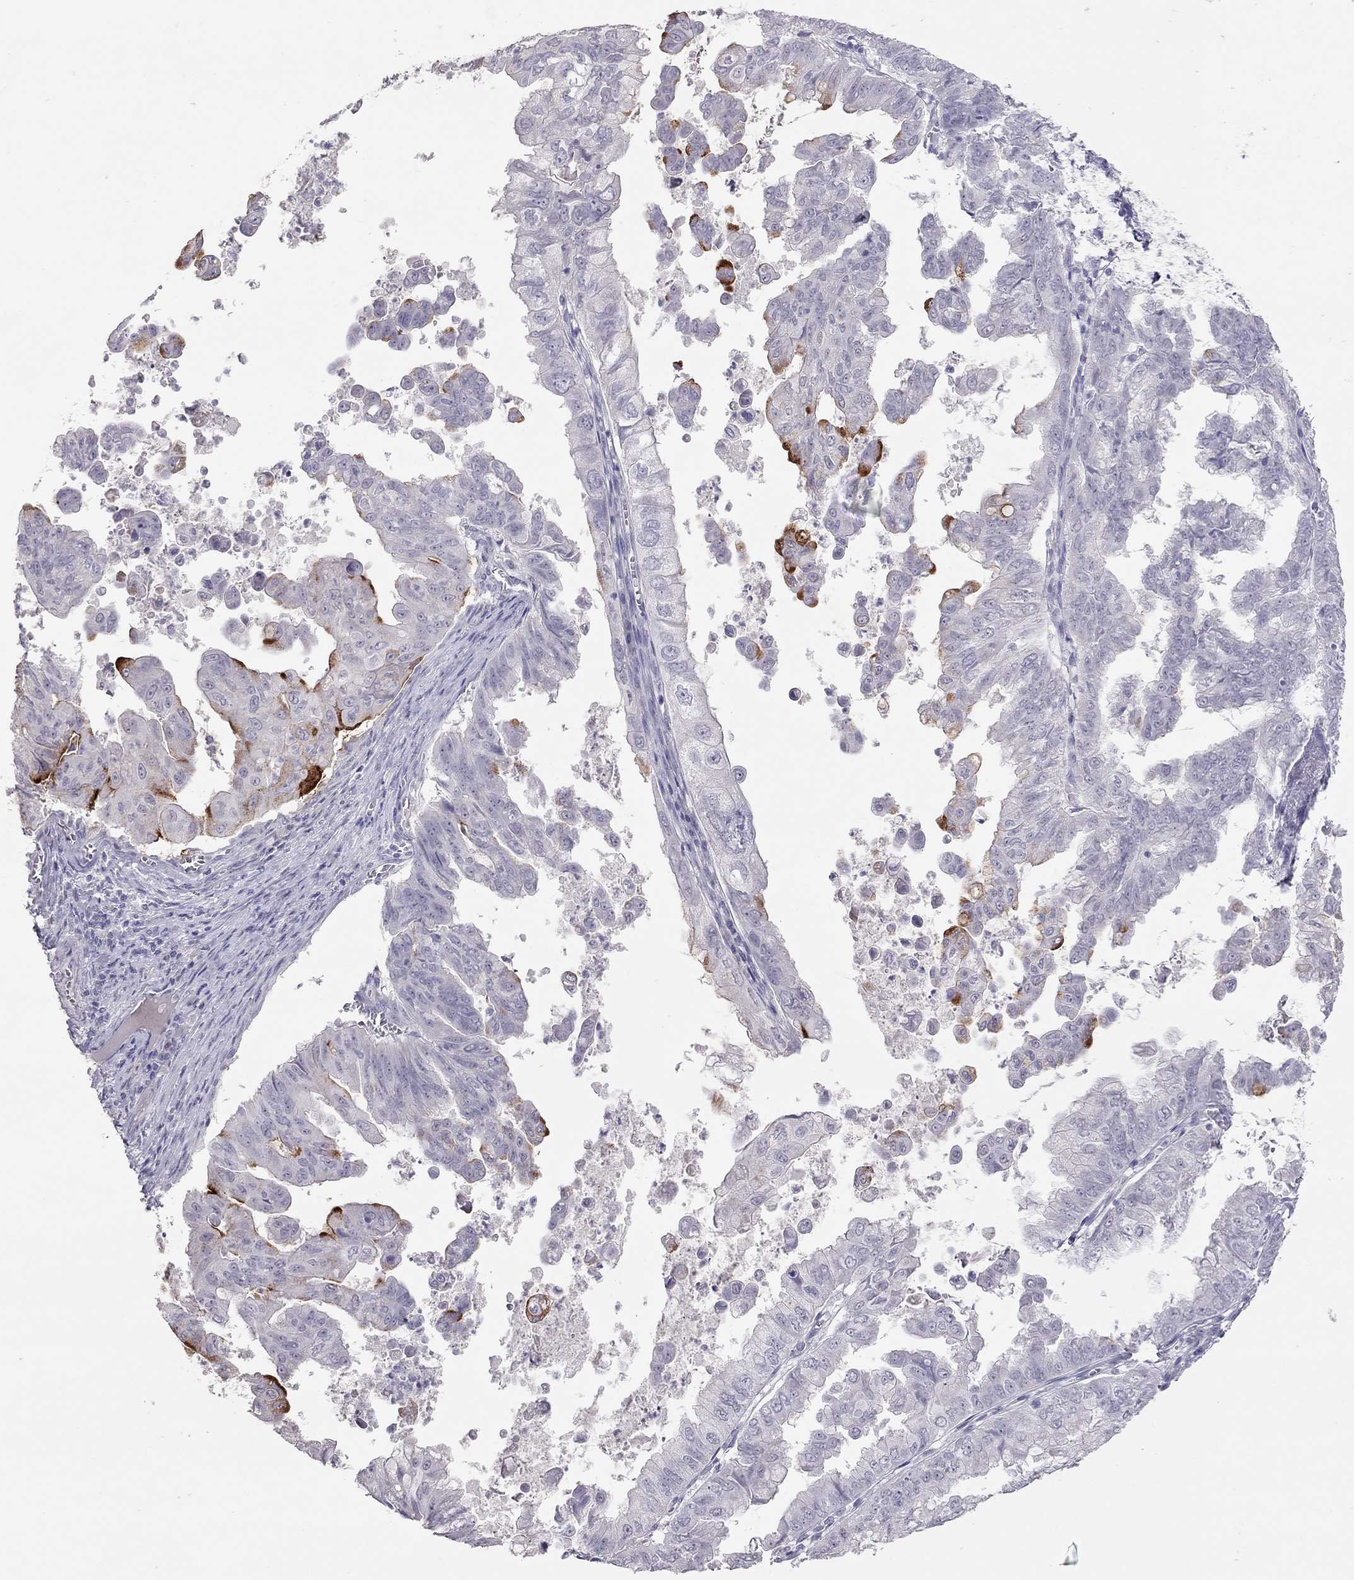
{"staining": {"intensity": "strong", "quantity": "<25%", "location": "cytoplasmic/membranous"}, "tissue": "stomach cancer", "cell_type": "Tumor cells", "image_type": "cancer", "snomed": [{"axis": "morphology", "description": "Adenocarcinoma, NOS"}, {"axis": "topography", "description": "Stomach, upper"}], "caption": "Immunohistochemical staining of human stomach cancer reveals medium levels of strong cytoplasmic/membranous protein positivity in about <25% of tumor cells. (IHC, brightfield microscopy, high magnification).", "gene": "MUC16", "patient": {"sex": "male", "age": 80}}